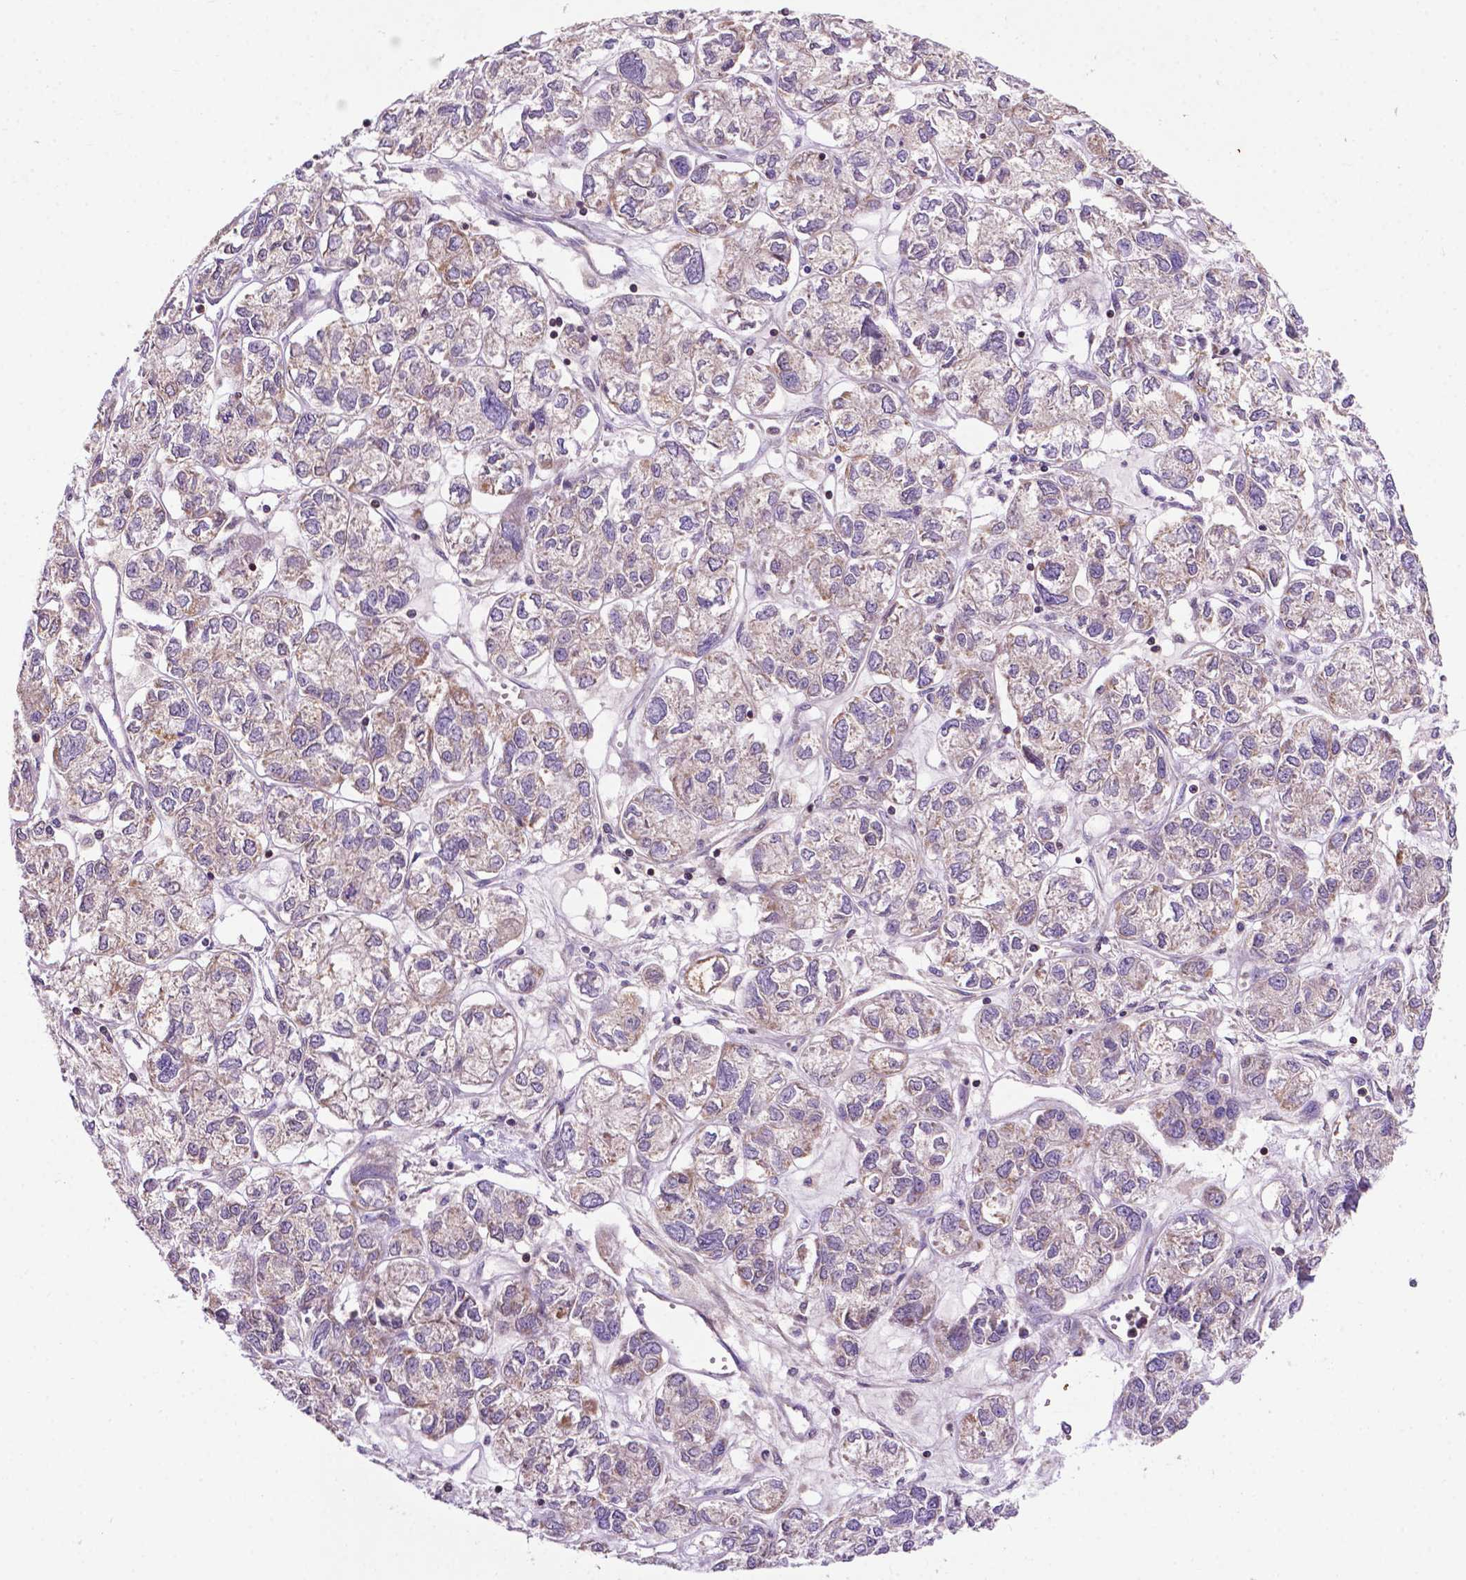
{"staining": {"intensity": "negative", "quantity": "none", "location": "none"}, "tissue": "ovarian cancer", "cell_type": "Tumor cells", "image_type": "cancer", "snomed": [{"axis": "morphology", "description": "Carcinoma, endometroid"}, {"axis": "topography", "description": "Ovary"}], "caption": "Tumor cells are negative for protein expression in human ovarian cancer.", "gene": "SPNS2", "patient": {"sex": "female", "age": 64}}